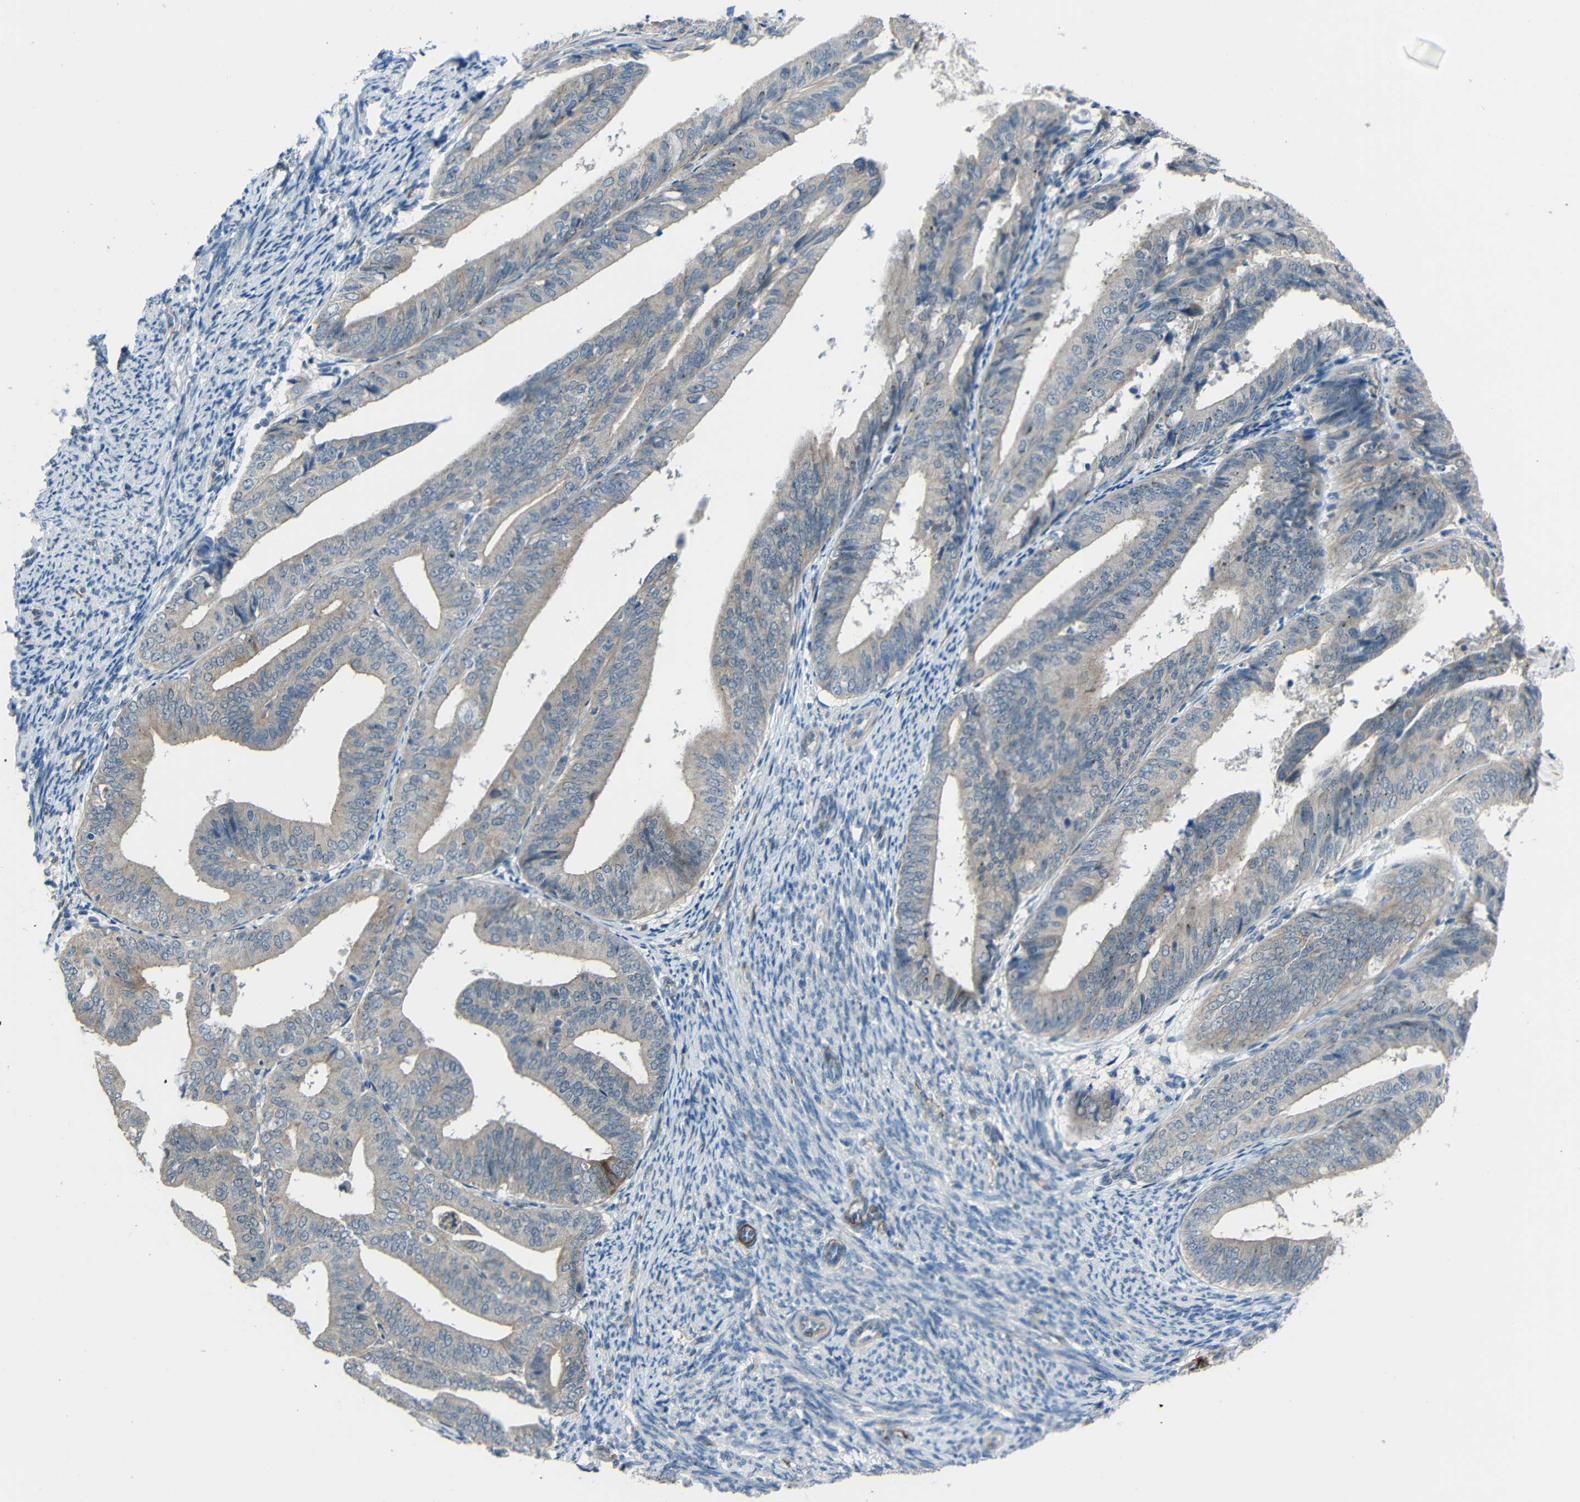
{"staining": {"intensity": "weak", "quantity": ">75%", "location": "cytoplasmic/membranous"}, "tissue": "endometrial cancer", "cell_type": "Tumor cells", "image_type": "cancer", "snomed": [{"axis": "morphology", "description": "Adenocarcinoma, NOS"}, {"axis": "topography", "description": "Endometrium"}], "caption": "A brown stain labels weak cytoplasmic/membranous expression of a protein in human adenocarcinoma (endometrial) tumor cells. Nuclei are stained in blue.", "gene": "DCLK1", "patient": {"sex": "female", "age": 63}}